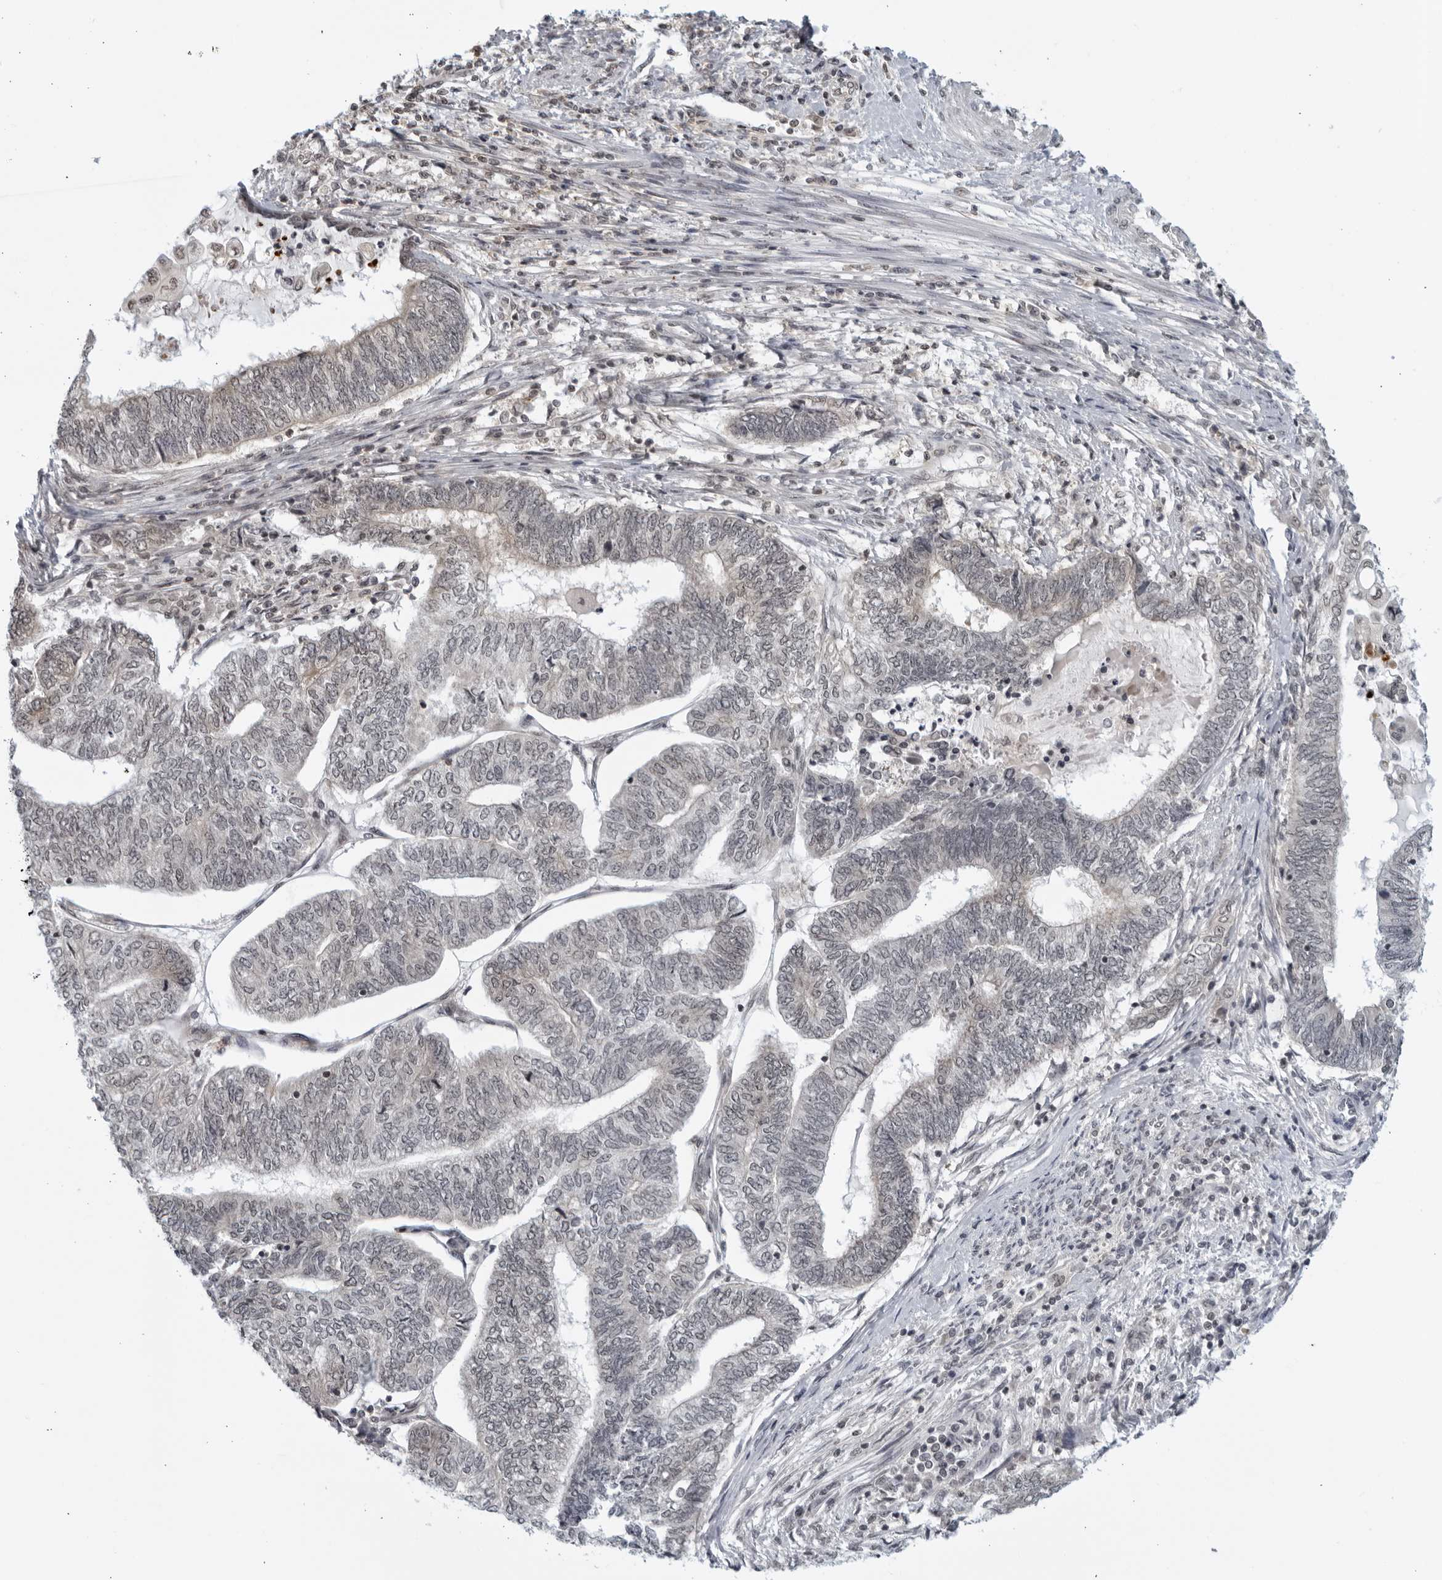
{"staining": {"intensity": "weak", "quantity": "25%-75%", "location": "nuclear"}, "tissue": "endometrial cancer", "cell_type": "Tumor cells", "image_type": "cancer", "snomed": [{"axis": "morphology", "description": "Adenocarcinoma, NOS"}, {"axis": "topography", "description": "Uterus"}, {"axis": "topography", "description": "Endometrium"}], "caption": "This image reveals IHC staining of human endometrial adenocarcinoma, with low weak nuclear staining in approximately 25%-75% of tumor cells.", "gene": "CC2D1B", "patient": {"sex": "female", "age": 70}}